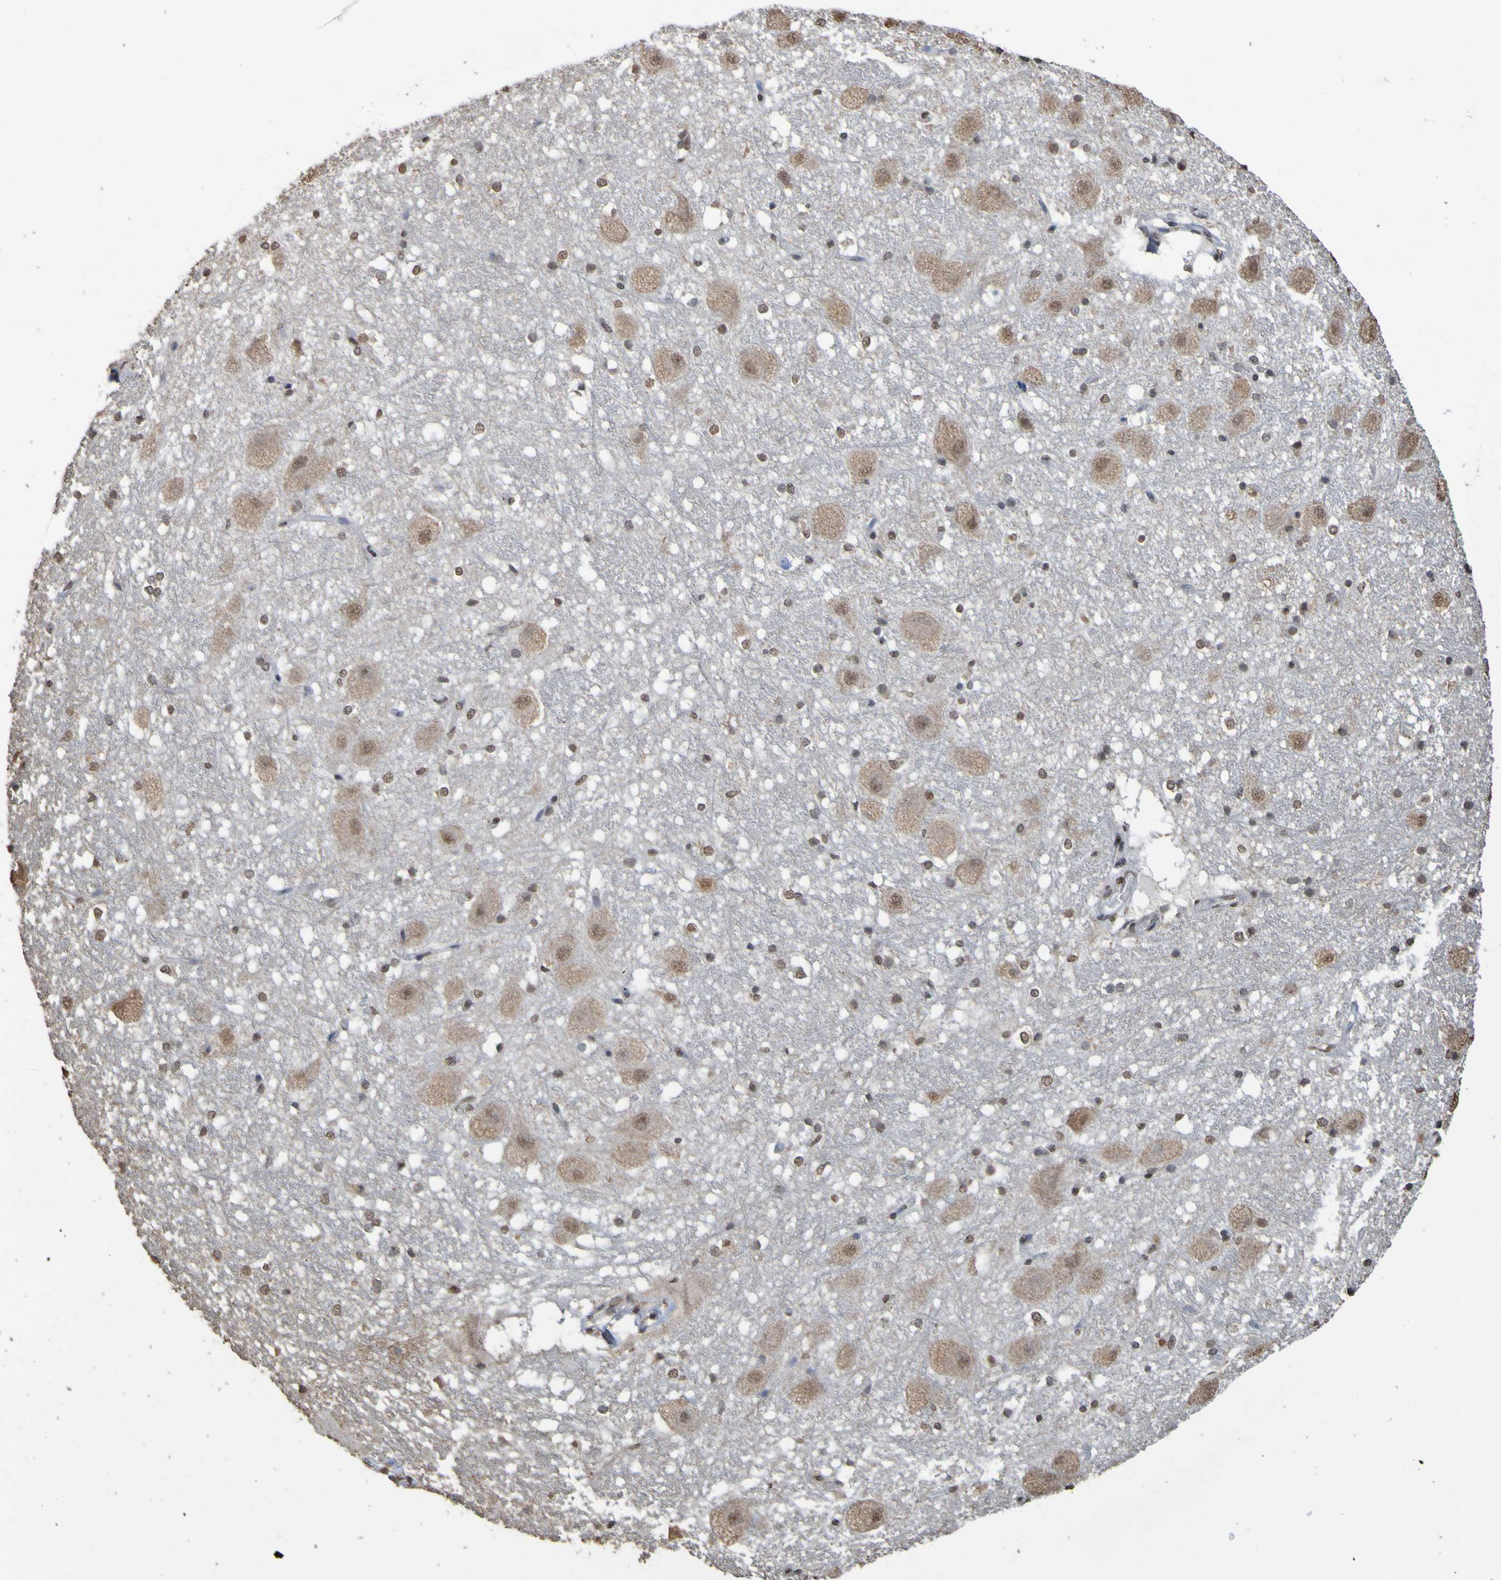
{"staining": {"intensity": "moderate", "quantity": ">75%", "location": "nuclear"}, "tissue": "hippocampus", "cell_type": "Glial cells", "image_type": "normal", "snomed": [{"axis": "morphology", "description": "Normal tissue, NOS"}, {"axis": "topography", "description": "Hippocampus"}], "caption": "A micrograph of hippocampus stained for a protein reveals moderate nuclear brown staining in glial cells. (DAB (3,3'-diaminobenzidine) IHC with brightfield microscopy, high magnification).", "gene": "ALKBH2", "patient": {"sex": "female", "age": 19}}